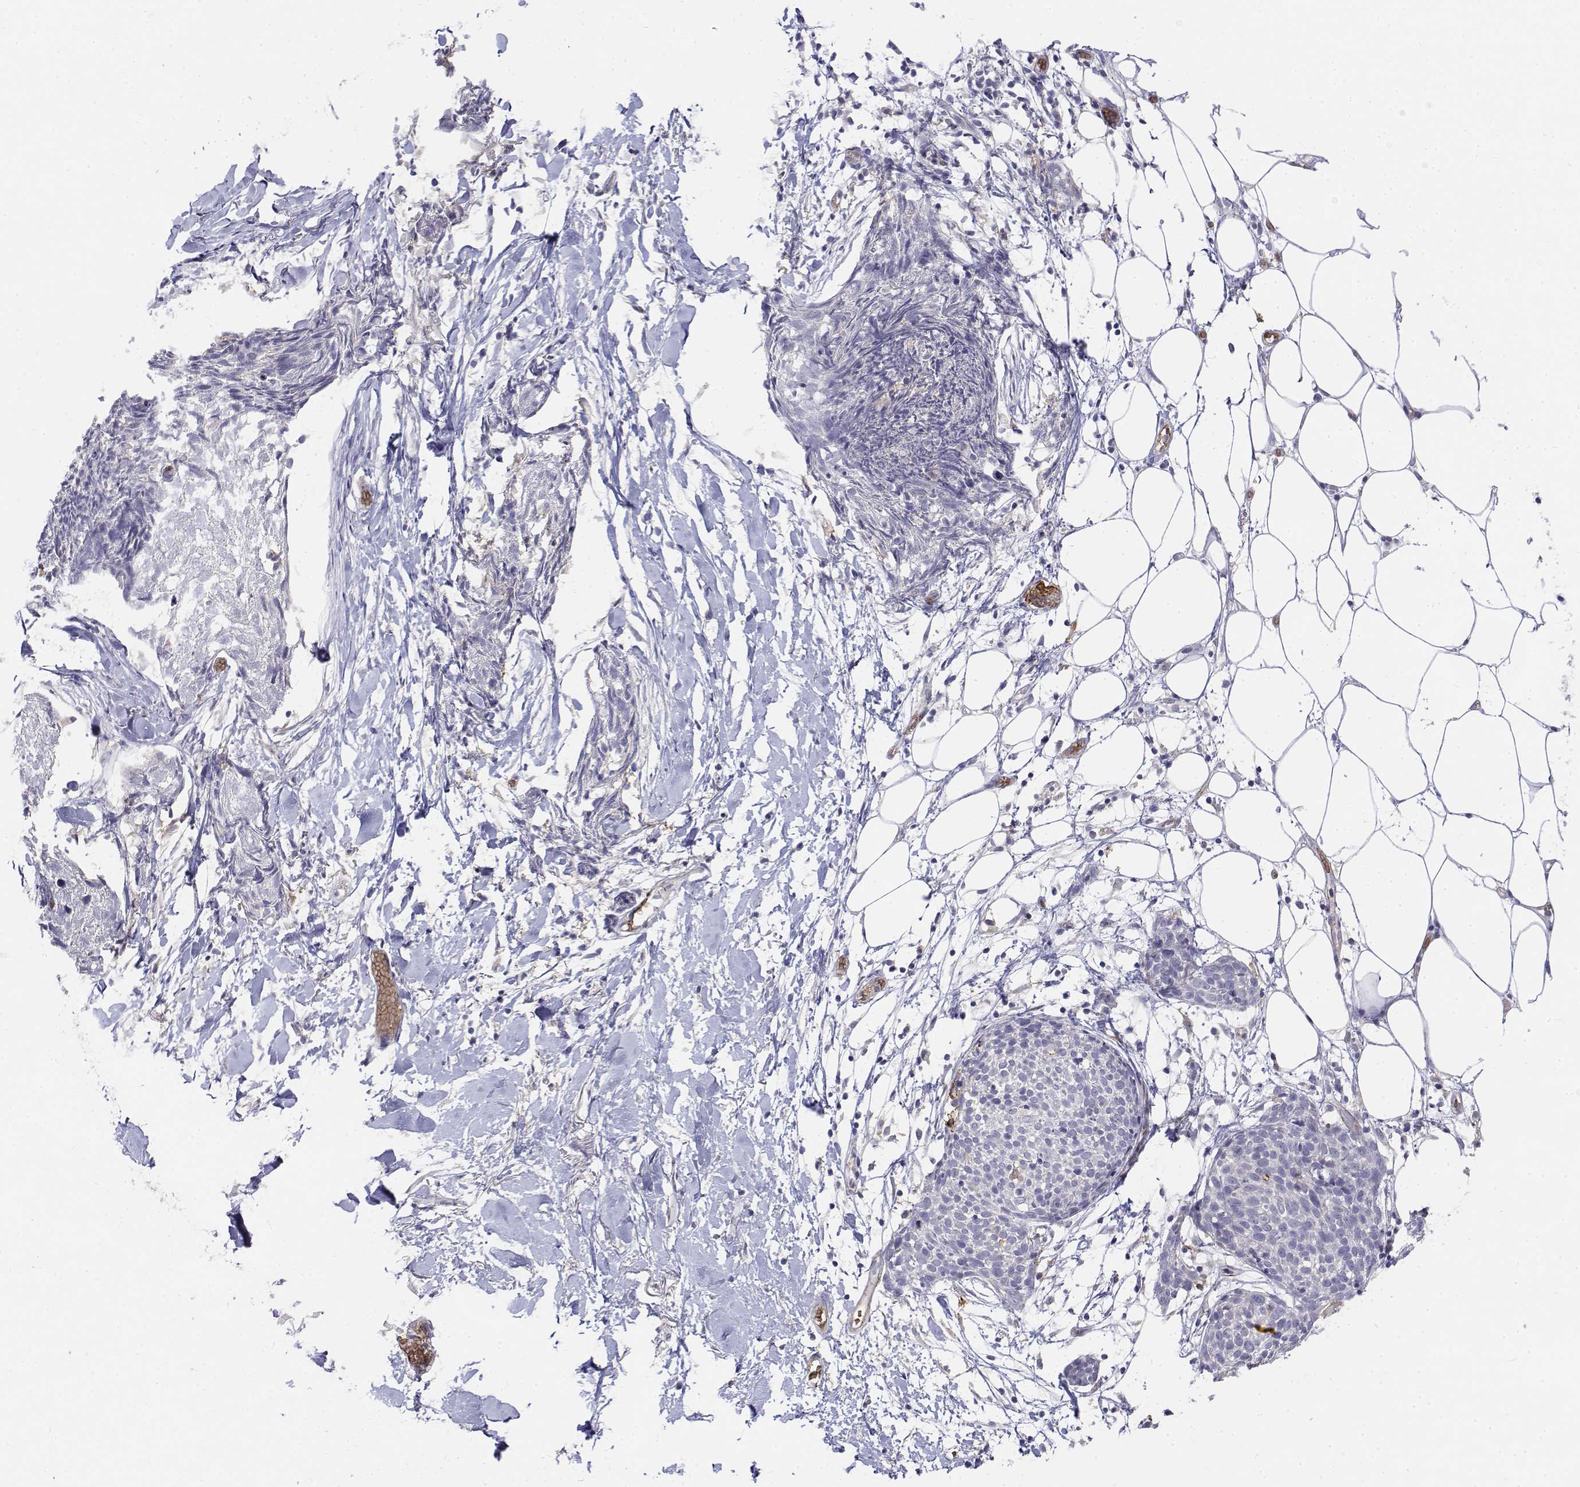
{"staining": {"intensity": "negative", "quantity": "none", "location": "none"}, "tissue": "skin cancer", "cell_type": "Tumor cells", "image_type": "cancer", "snomed": [{"axis": "morphology", "description": "Squamous cell carcinoma, NOS"}, {"axis": "topography", "description": "Skin"}, {"axis": "topography", "description": "Vulva"}], "caption": "Immunohistochemical staining of skin squamous cell carcinoma reveals no significant expression in tumor cells. (Immunohistochemistry, brightfield microscopy, high magnification).", "gene": "CADM1", "patient": {"sex": "female", "age": 75}}